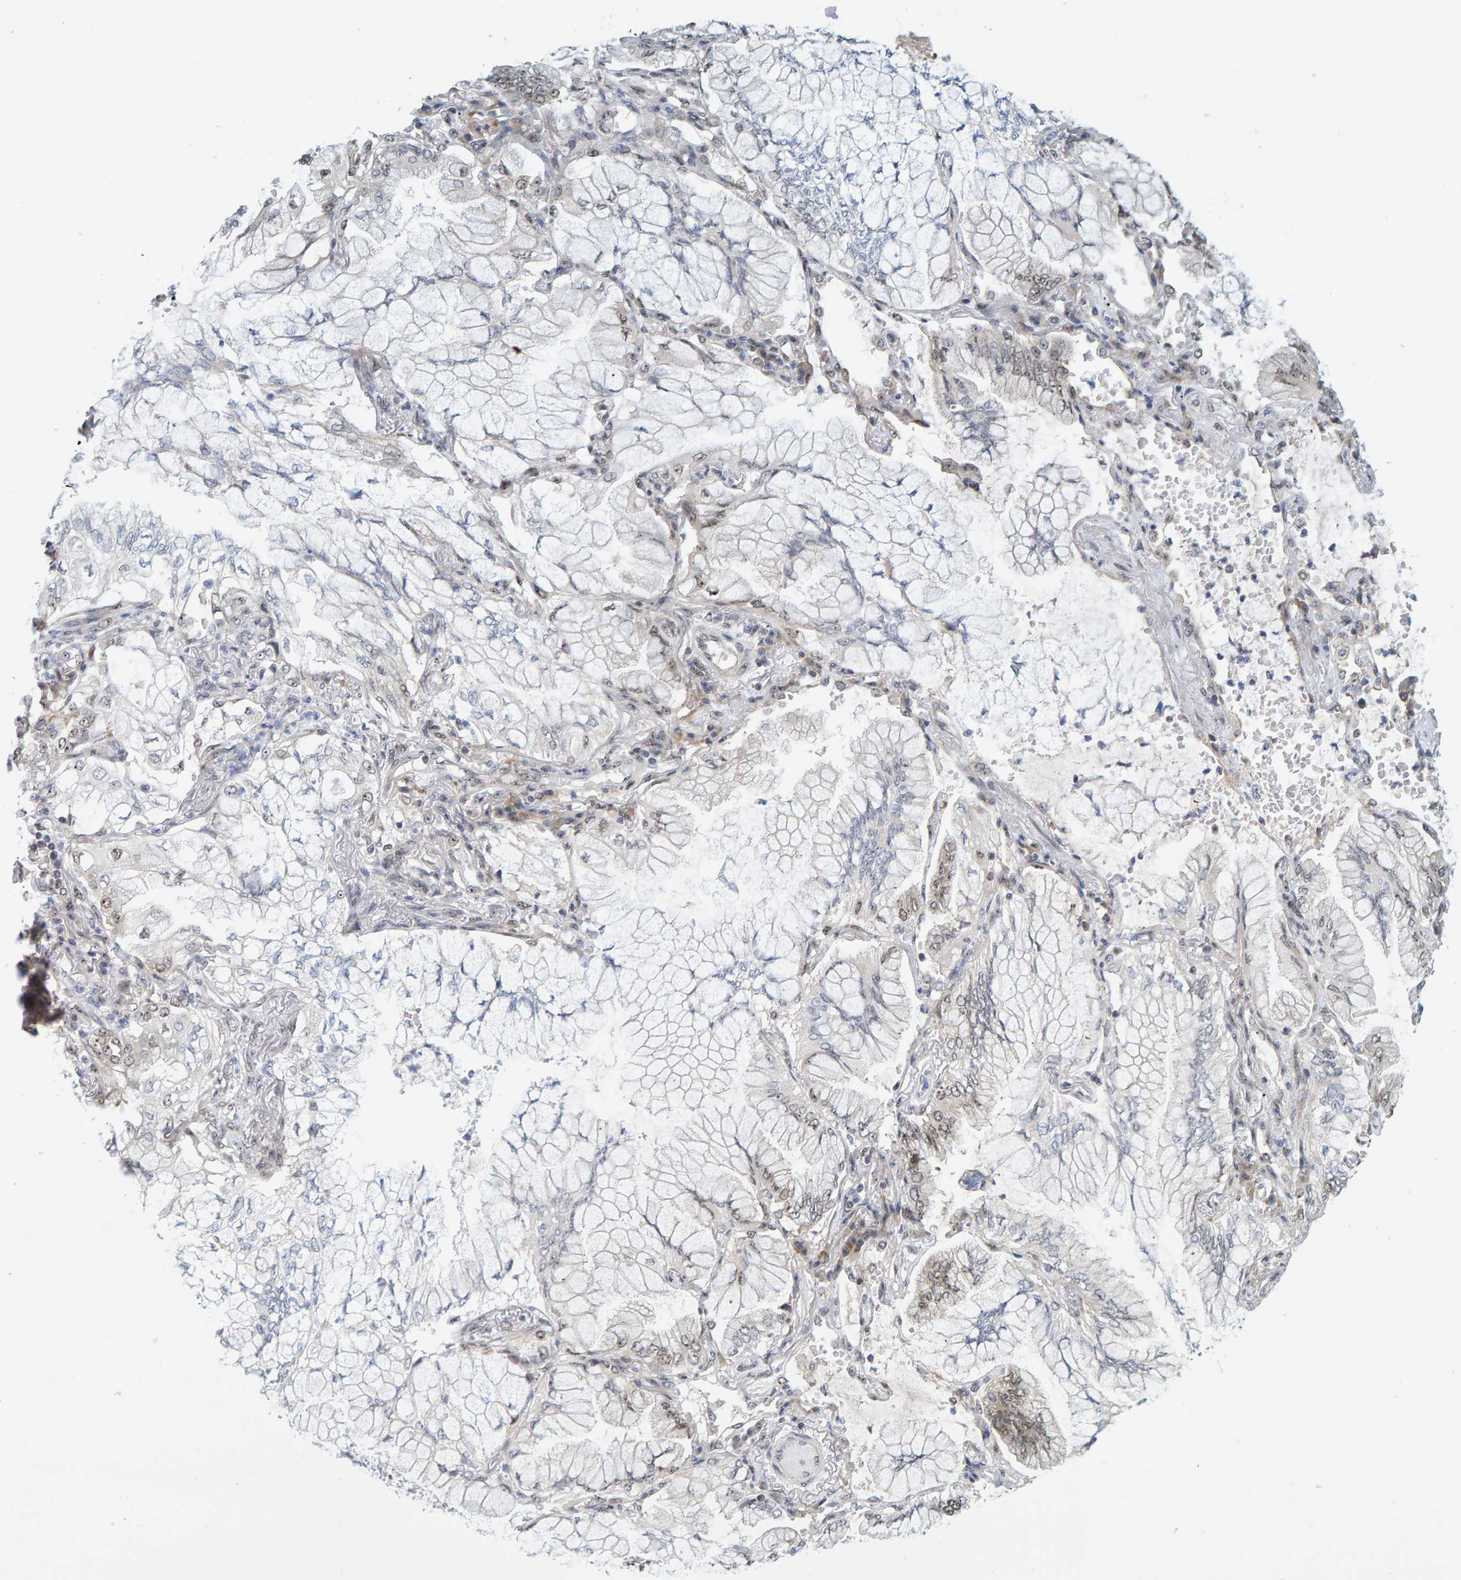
{"staining": {"intensity": "weak", "quantity": "<25%", "location": "nuclear"}, "tissue": "lung cancer", "cell_type": "Tumor cells", "image_type": "cancer", "snomed": [{"axis": "morphology", "description": "Adenocarcinoma, NOS"}, {"axis": "topography", "description": "Lung"}], "caption": "Tumor cells are negative for brown protein staining in adenocarcinoma (lung). The staining is performed using DAB brown chromogen with nuclei counter-stained in using hematoxylin.", "gene": "POLR1E", "patient": {"sex": "female", "age": 70}}